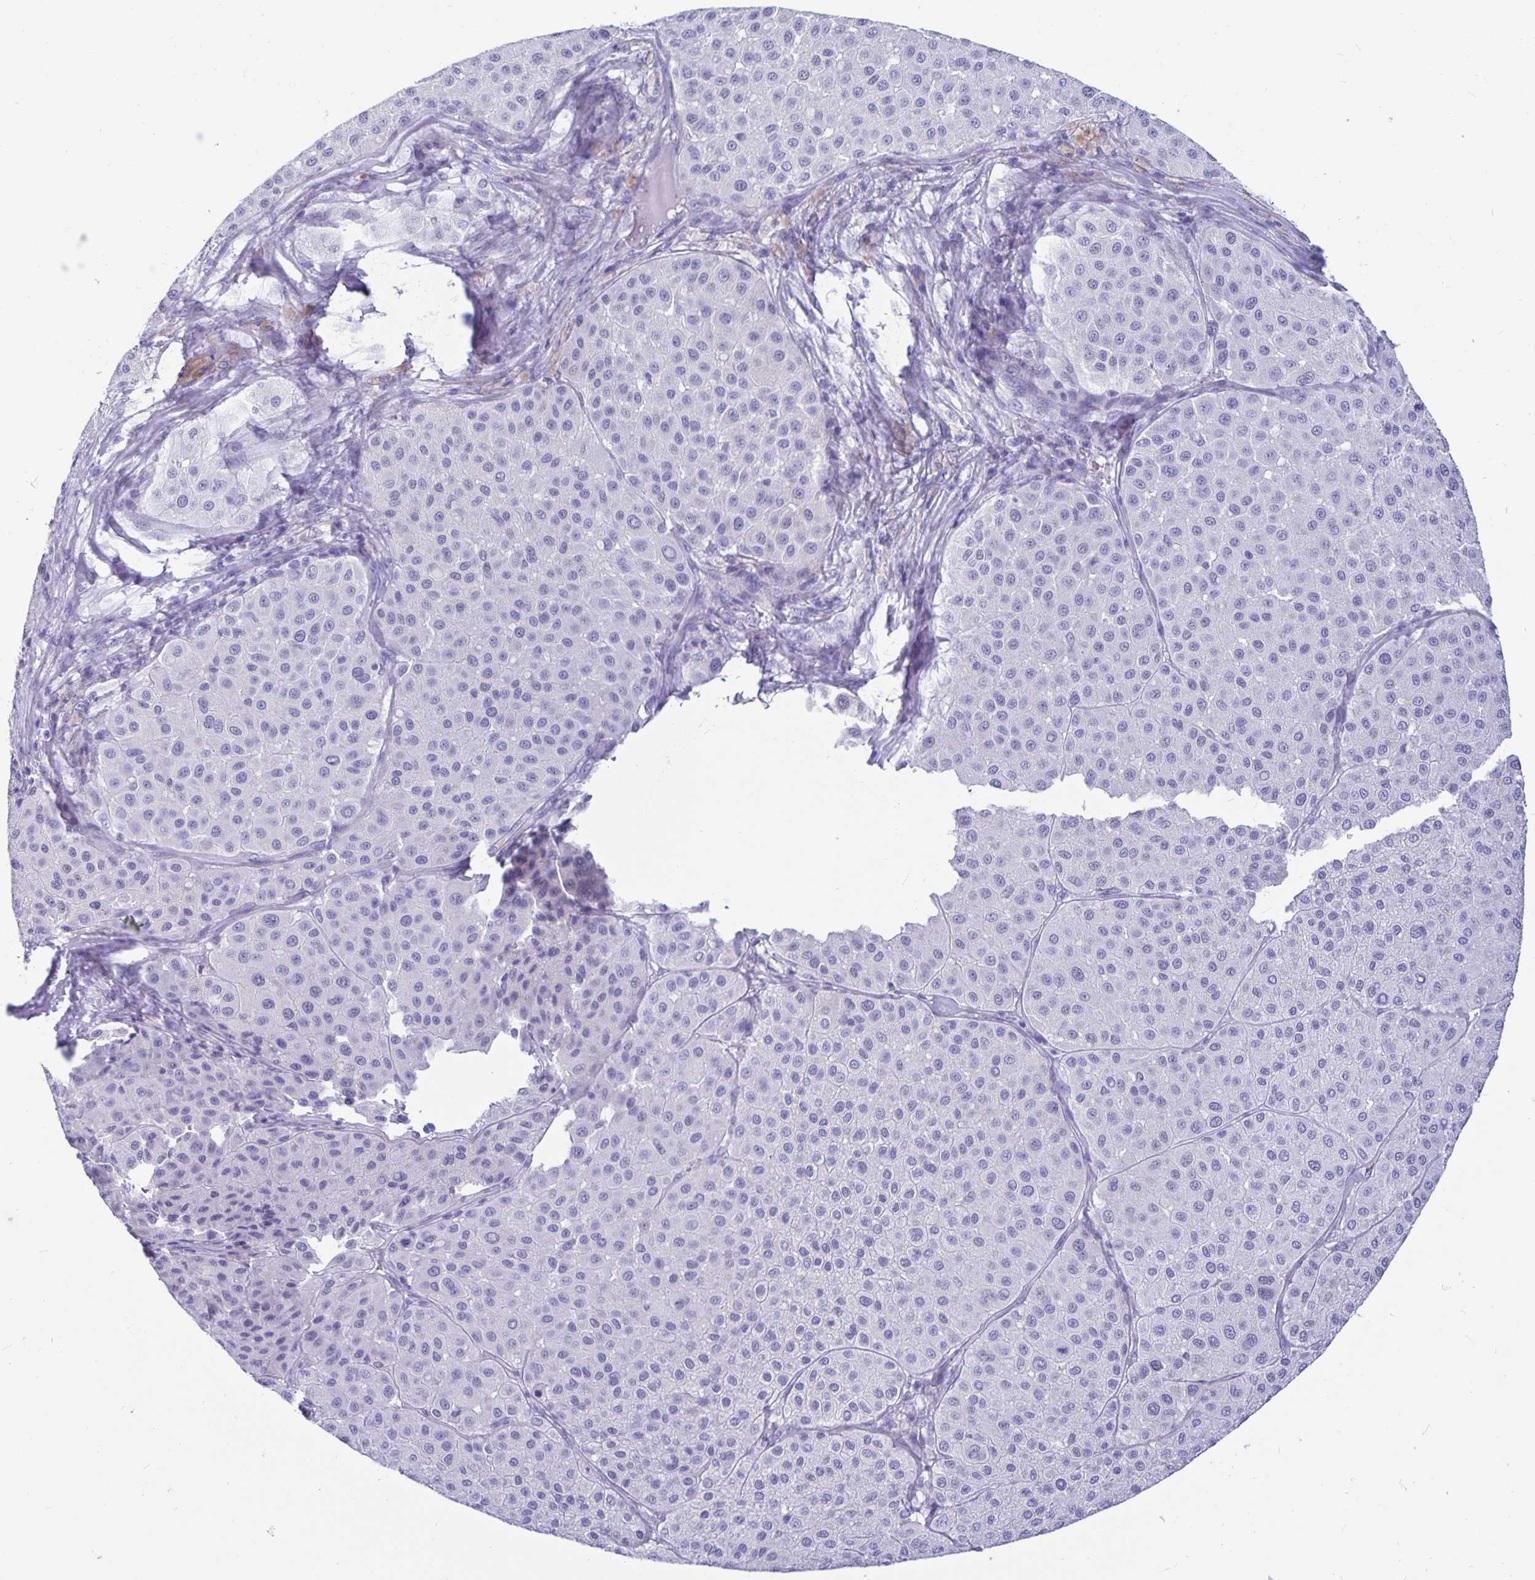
{"staining": {"intensity": "negative", "quantity": "none", "location": "none"}, "tissue": "melanoma", "cell_type": "Tumor cells", "image_type": "cancer", "snomed": [{"axis": "morphology", "description": "Malignant melanoma, Metastatic site"}, {"axis": "topography", "description": "Smooth muscle"}], "caption": "This is a photomicrograph of immunohistochemistry (IHC) staining of melanoma, which shows no expression in tumor cells.", "gene": "BPIFA3", "patient": {"sex": "male", "age": 41}}